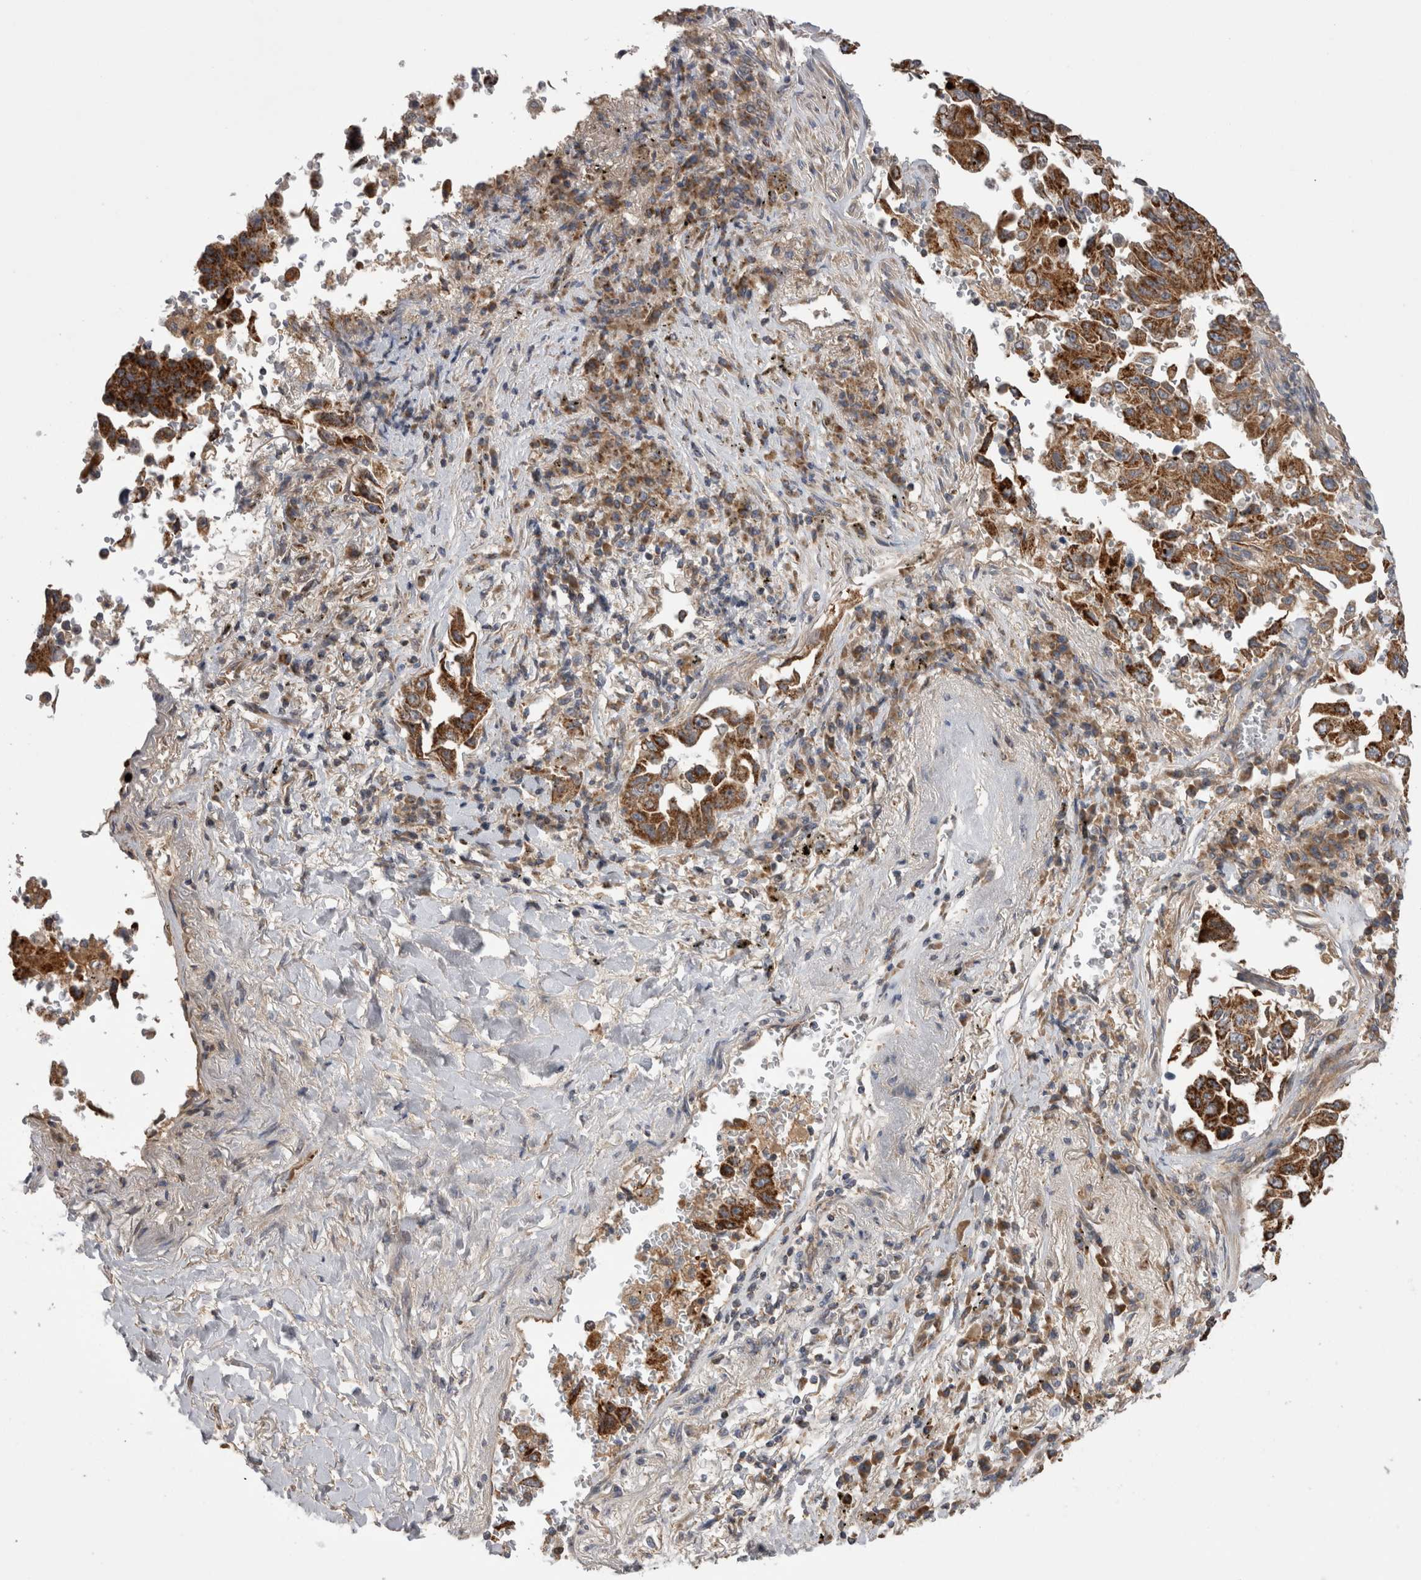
{"staining": {"intensity": "moderate", "quantity": ">75%", "location": "cytoplasmic/membranous"}, "tissue": "lung cancer", "cell_type": "Tumor cells", "image_type": "cancer", "snomed": [{"axis": "morphology", "description": "Adenocarcinoma, NOS"}, {"axis": "topography", "description": "Lung"}], "caption": "Lung adenocarcinoma stained for a protein (brown) shows moderate cytoplasmic/membranous positive positivity in about >75% of tumor cells.", "gene": "DARS2", "patient": {"sex": "female", "age": 51}}